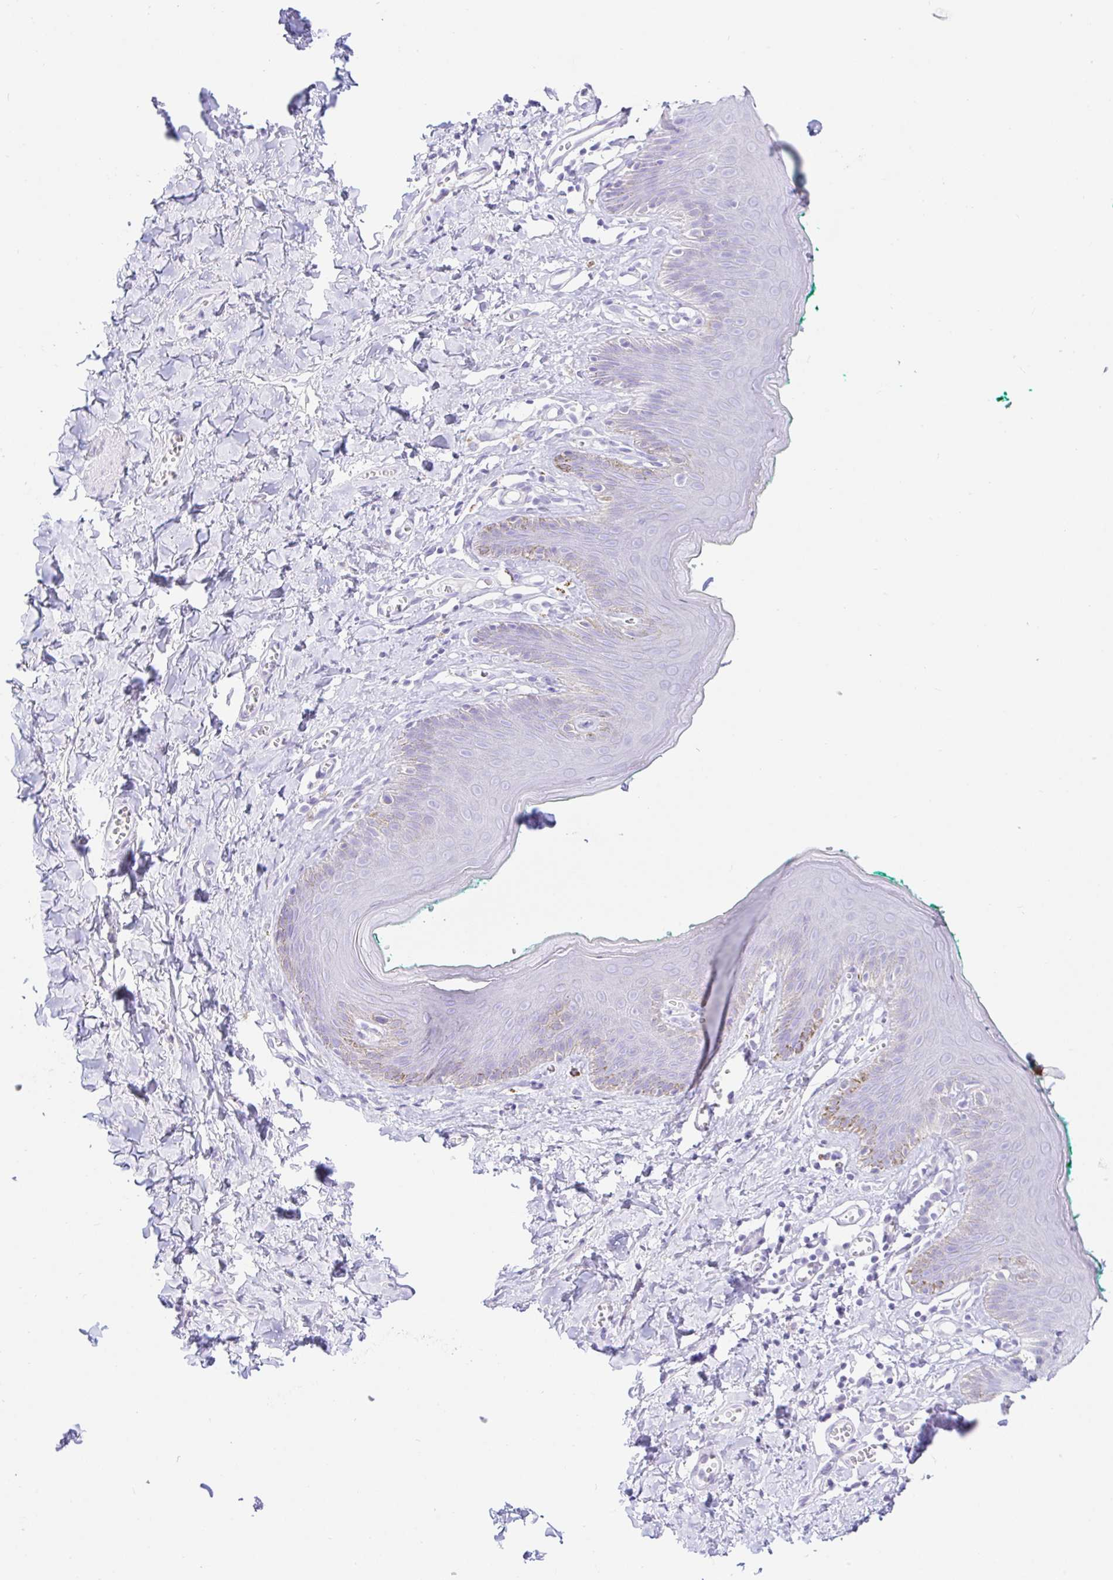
{"staining": {"intensity": "weak", "quantity": "<25%", "location": "cytoplasmic/membranous"}, "tissue": "skin", "cell_type": "Epidermal cells", "image_type": "normal", "snomed": [{"axis": "morphology", "description": "Normal tissue, NOS"}, {"axis": "topography", "description": "Vulva"}, {"axis": "topography", "description": "Peripheral nerve tissue"}], "caption": "Immunohistochemistry (IHC) image of normal skin: skin stained with DAB exhibits no significant protein staining in epidermal cells. (Brightfield microscopy of DAB (3,3'-diaminobenzidine) immunohistochemistry (IHC) at high magnification).", "gene": "PAX8", "patient": {"sex": "female", "age": 66}}